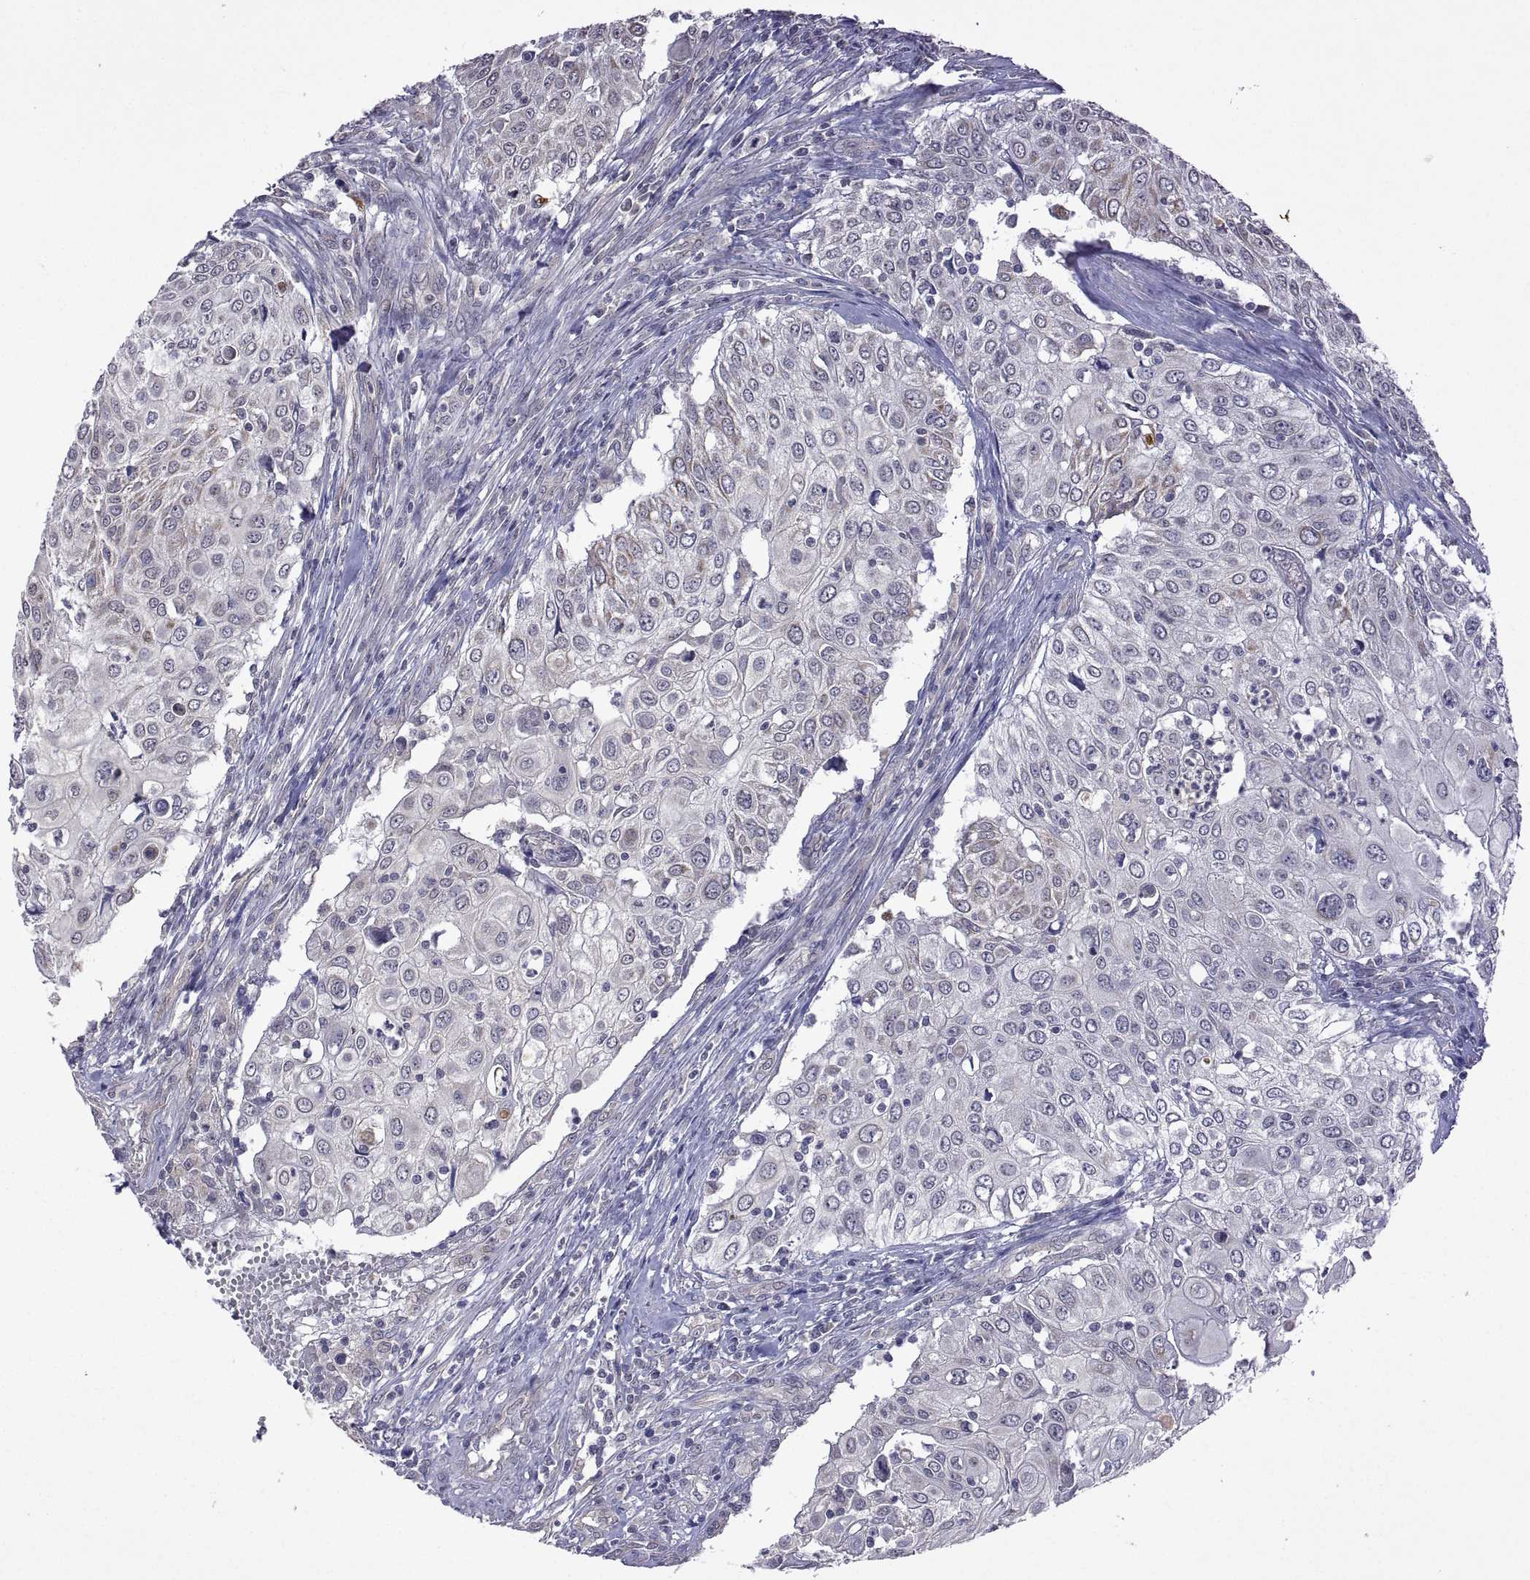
{"staining": {"intensity": "negative", "quantity": "none", "location": "none"}, "tissue": "urothelial cancer", "cell_type": "Tumor cells", "image_type": "cancer", "snomed": [{"axis": "morphology", "description": "Urothelial carcinoma, High grade"}, {"axis": "topography", "description": "Urinary bladder"}], "caption": "This micrograph is of urothelial carcinoma (high-grade) stained with immunohistochemistry (IHC) to label a protein in brown with the nuclei are counter-stained blue. There is no positivity in tumor cells. (Immunohistochemistry (ihc), brightfield microscopy, high magnification).", "gene": "LAMA1", "patient": {"sex": "female", "age": 79}}